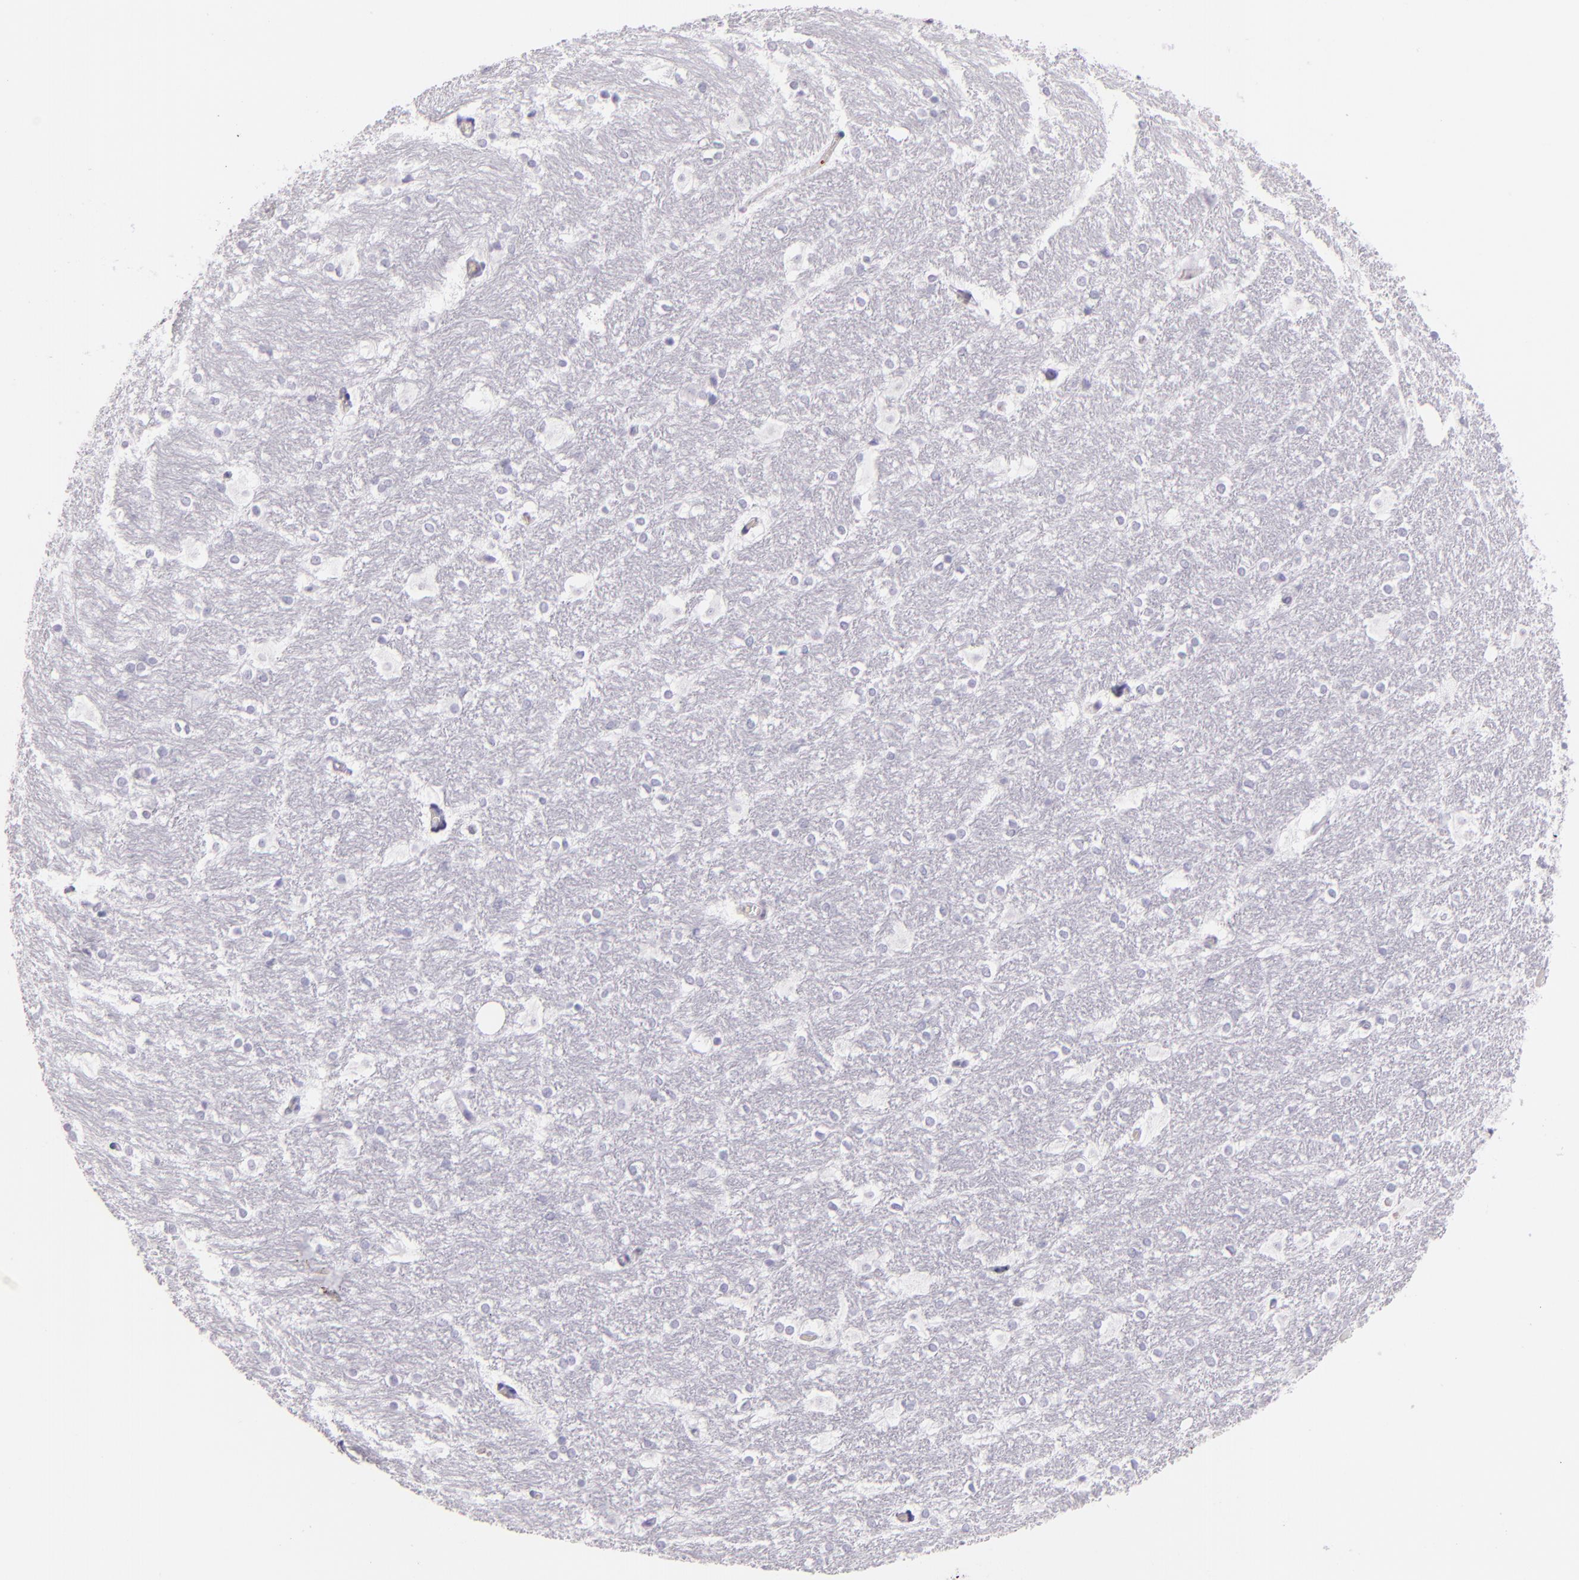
{"staining": {"intensity": "negative", "quantity": "none", "location": "none"}, "tissue": "hippocampus", "cell_type": "Glial cells", "image_type": "normal", "snomed": [{"axis": "morphology", "description": "Normal tissue, NOS"}, {"axis": "topography", "description": "Hippocampus"}], "caption": "Immunohistochemistry (IHC) histopathology image of benign hippocampus stained for a protein (brown), which demonstrates no expression in glial cells.", "gene": "SELP", "patient": {"sex": "female", "age": 19}}